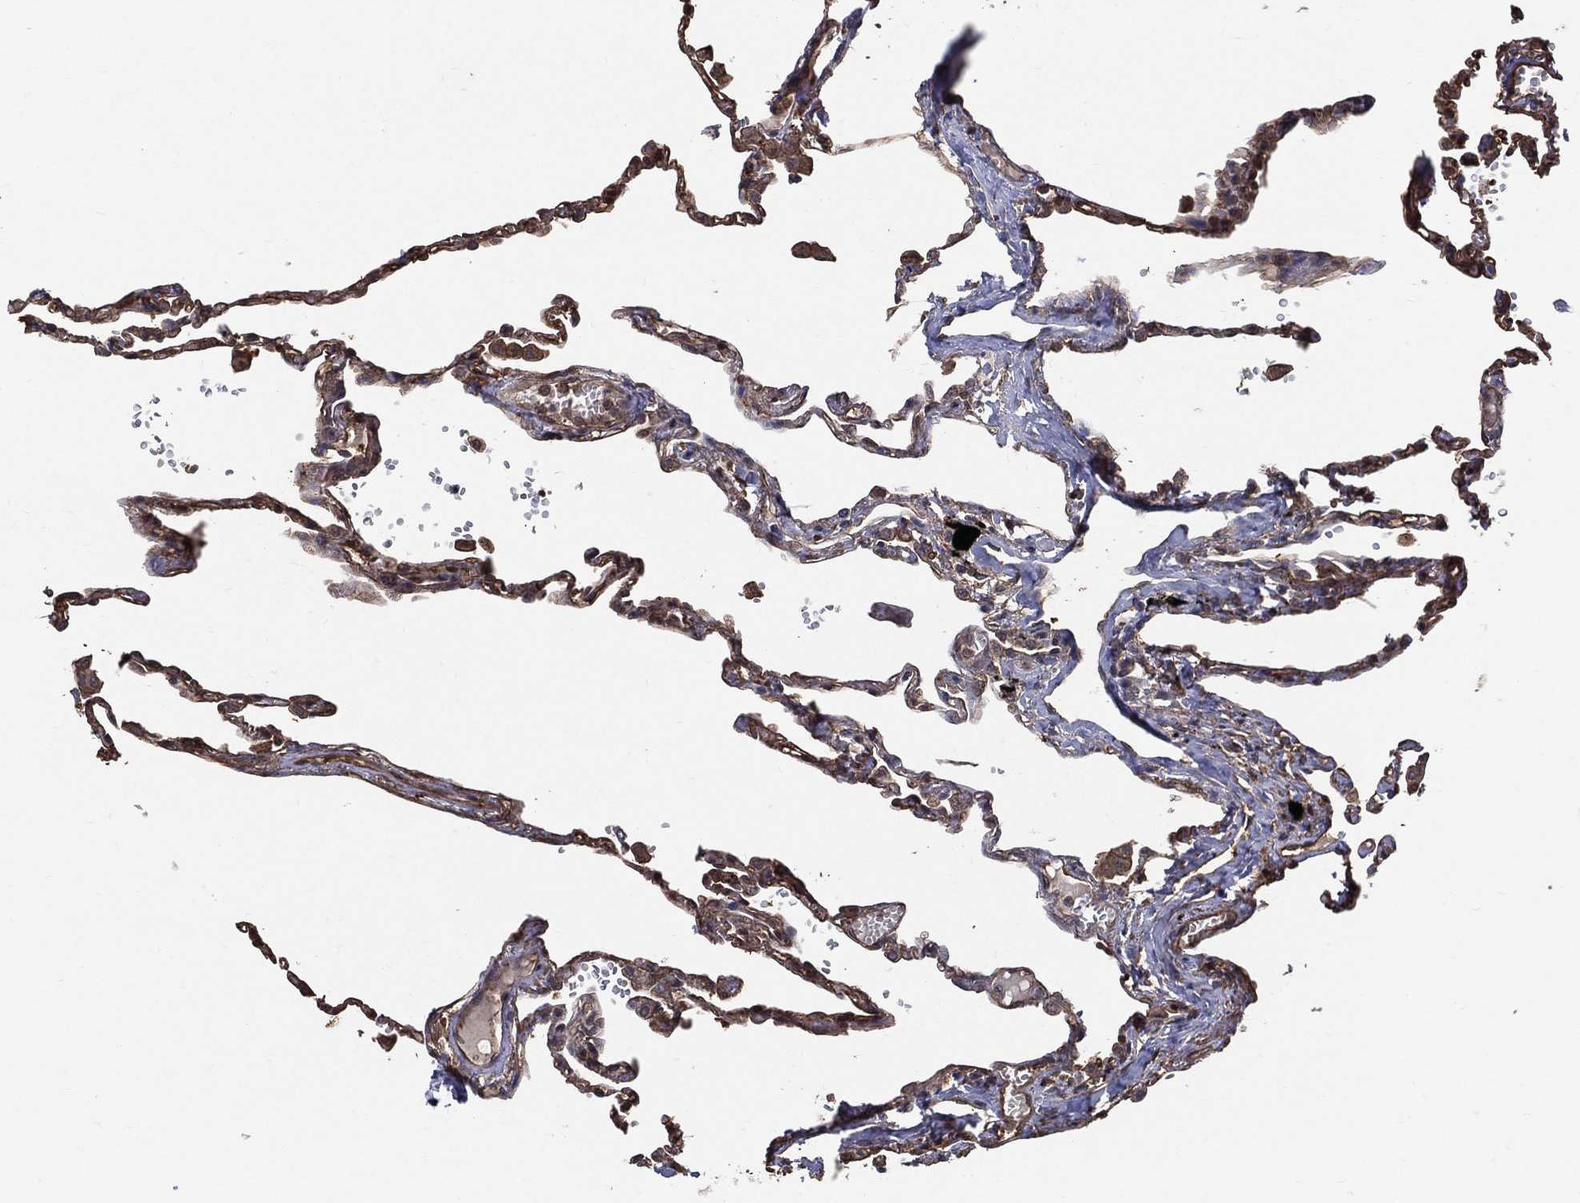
{"staining": {"intensity": "moderate", "quantity": "25%-75%", "location": "cytoplasmic/membranous"}, "tissue": "lung", "cell_type": "Alveolar cells", "image_type": "normal", "snomed": [{"axis": "morphology", "description": "Normal tissue, NOS"}, {"axis": "topography", "description": "Lung"}], "caption": "Immunohistochemical staining of normal human lung exhibits 25%-75% levels of moderate cytoplasmic/membranous protein positivity in approximately 25%-75% of alveolar cells. Immunohistochemistry stains the protein of interest in brown and the nuclei are stained blue.", "gene": "DPYSL2", "patient": {"sex": "male", "age": 78}}